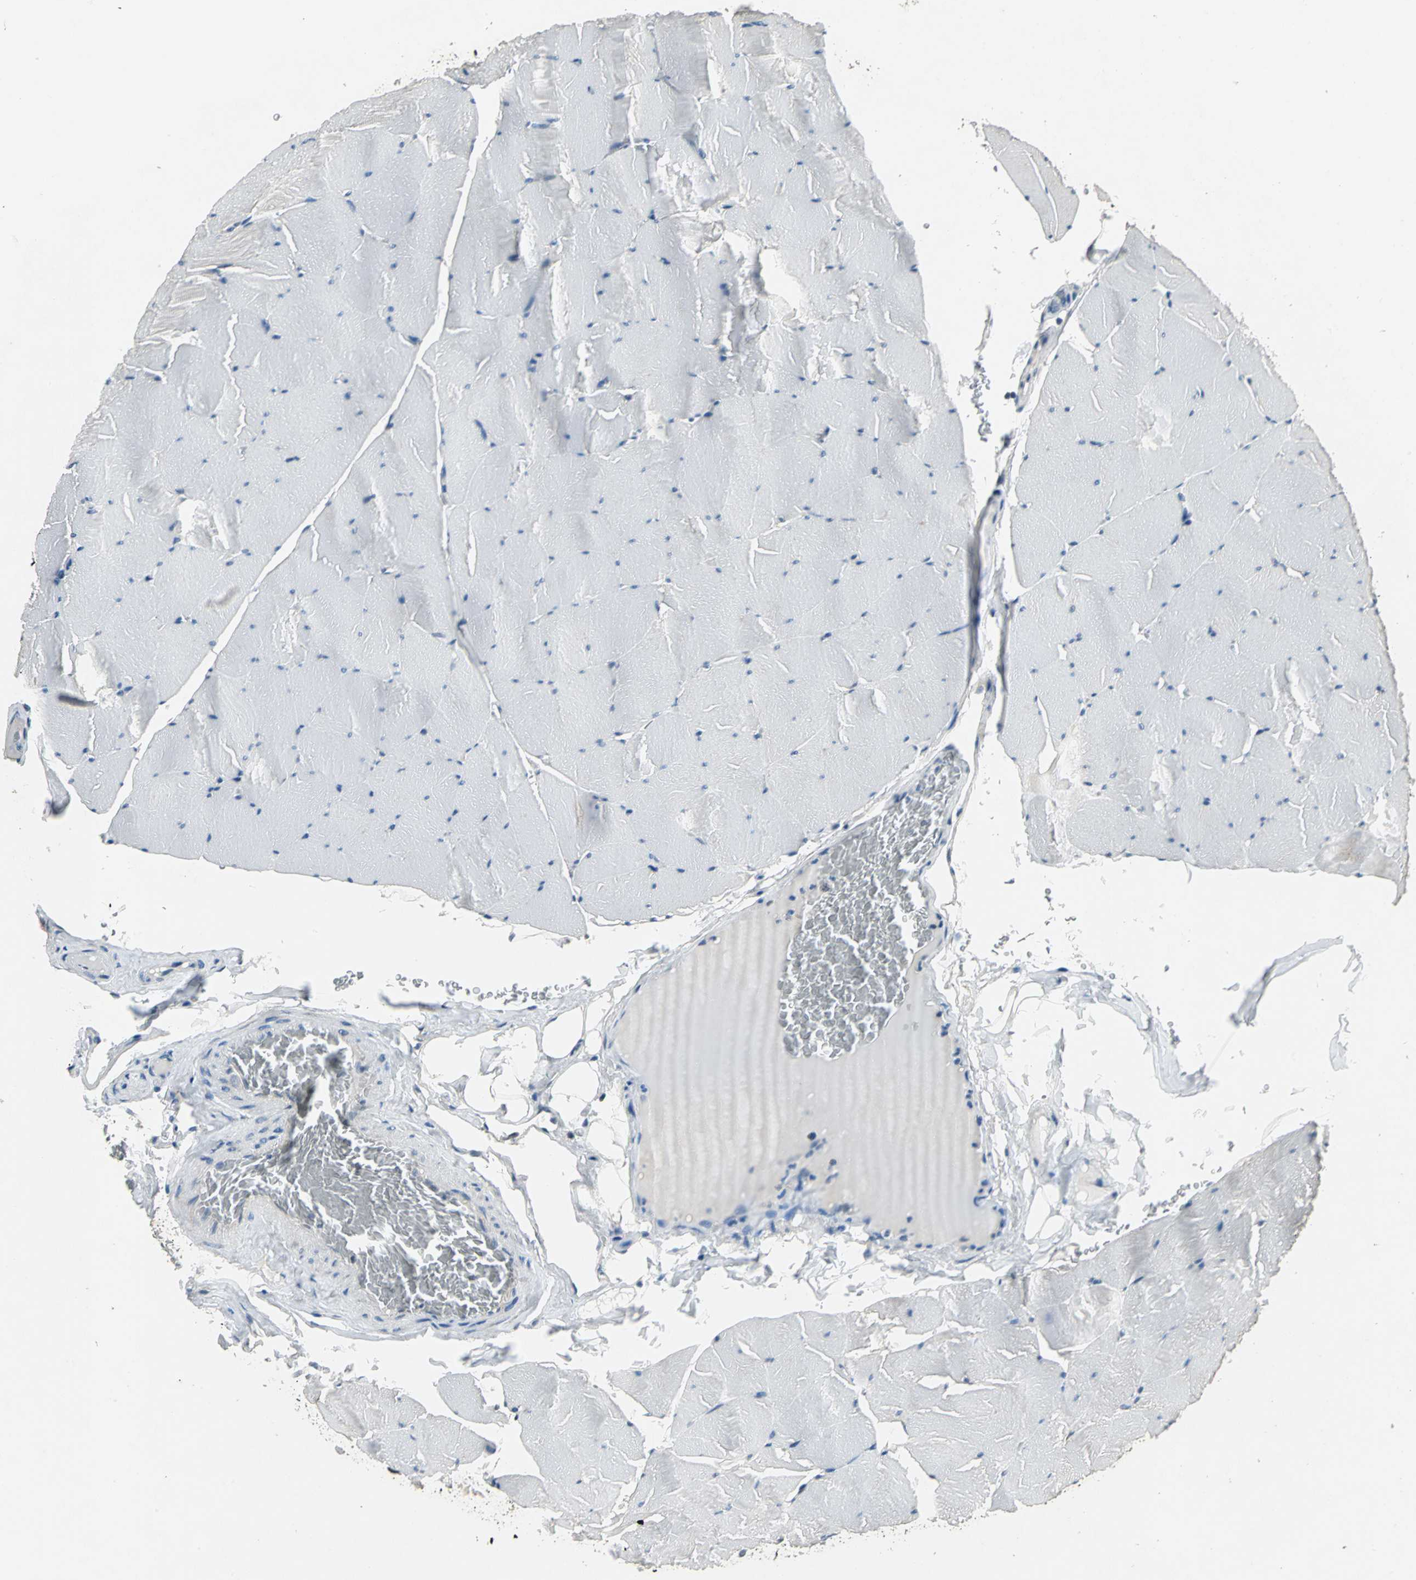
{"staining": {"intensity": "negative", "quantity": "none", "location": "none"}, "tissue": "skeletal muscle", "cell_type": "Myocytes", "image_type": "normal", "snomed": [{"axis": "morphology", "description": "Normal tissue, NOS"}, {"axis": "topography", "description": "Skeletal muscle"}], "caption": "Histopathology image shows no significant protein positivity in myocytes of benign skeletal muscle. The staining is performed using DAB (3,3'-diaminobenzidine) brown chromogen with nuclei counter-stained in using hematoxylin.", "gene": "JADE3", "patient": {"sex": "male", "age": 62}}